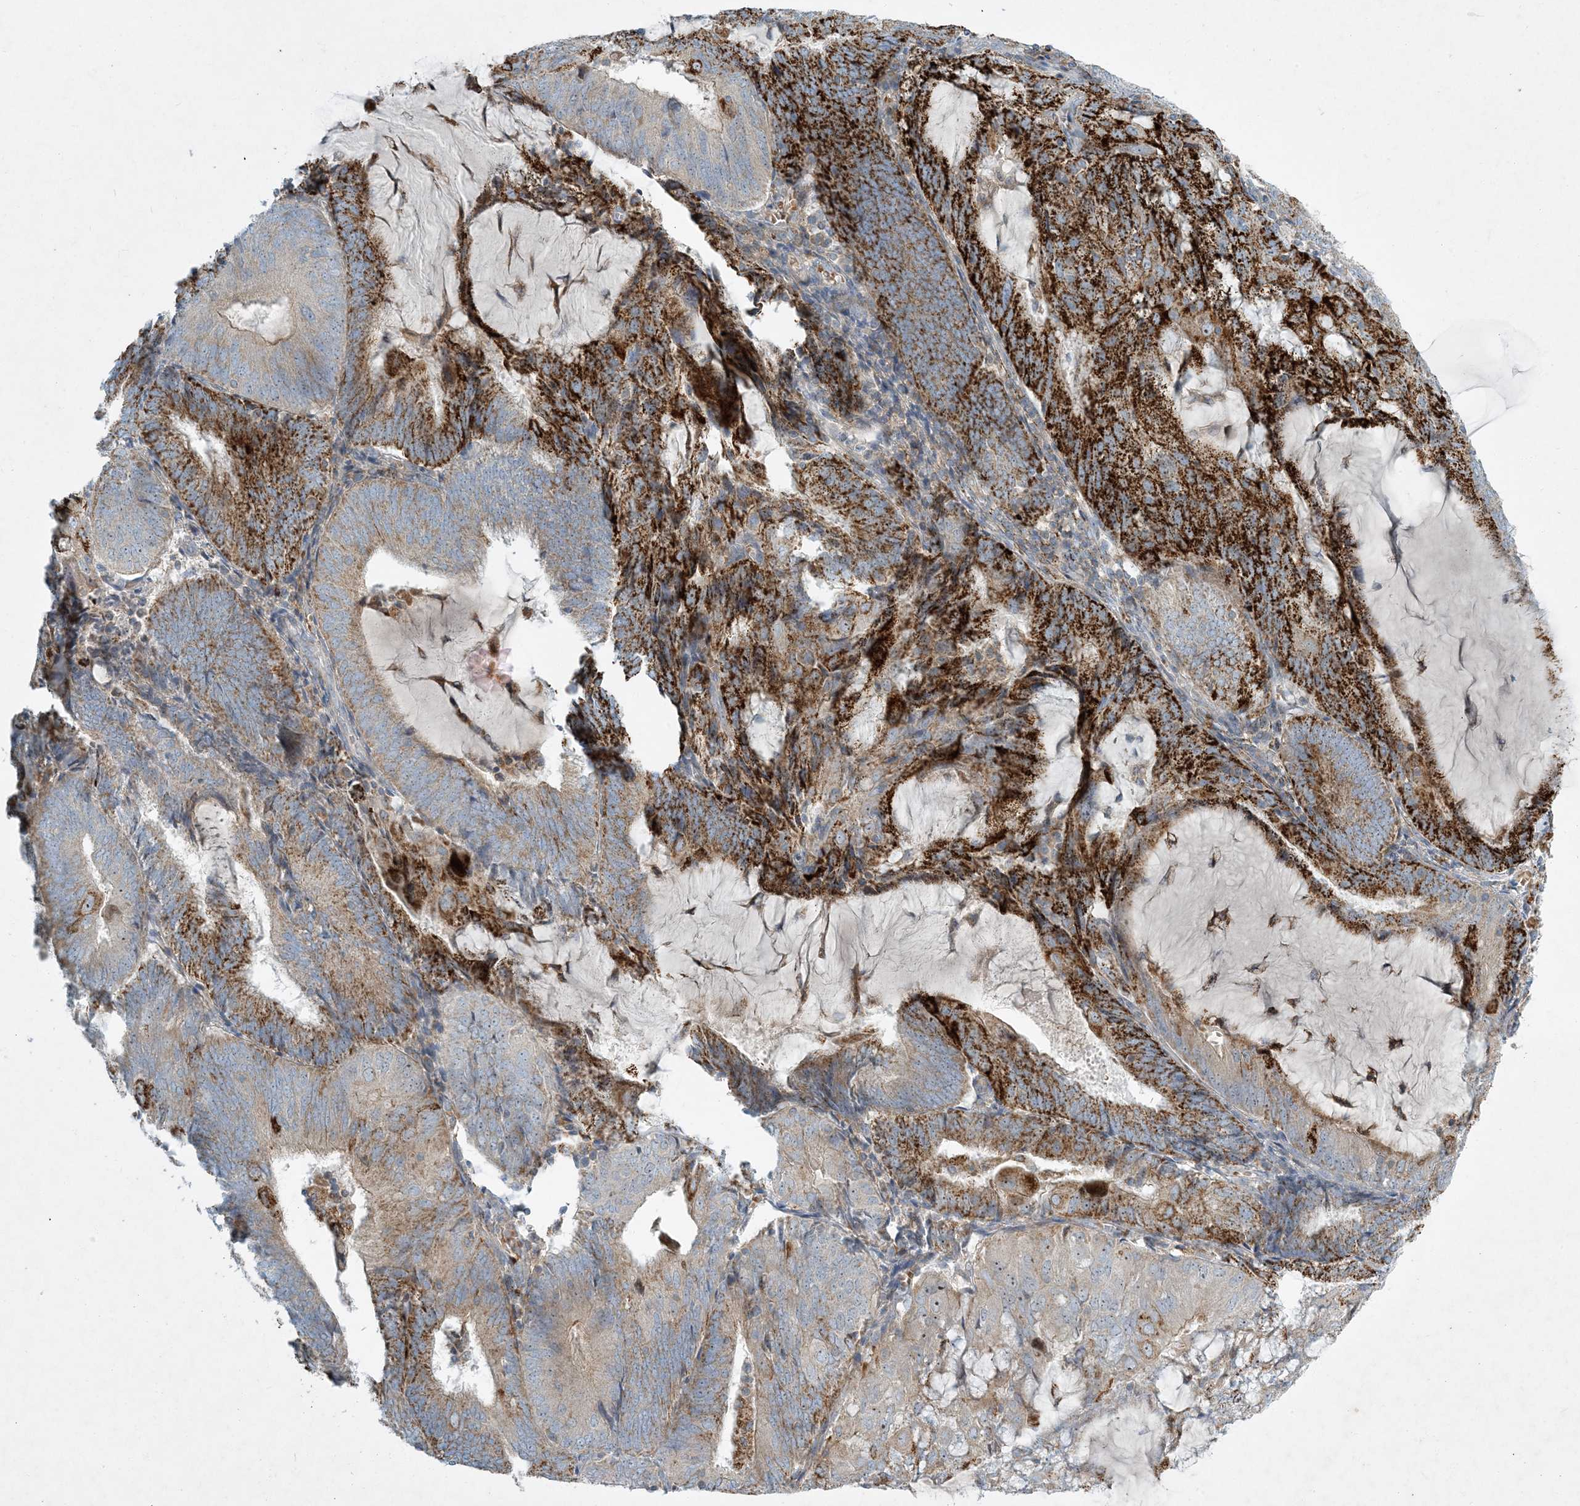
{"staining": {"intensity": "strong", "quantity": "25%-75%", "location": "cytoplasmic/membranous"}, "tissue": "endometrial cancer", "cell_type": "Tumor cells", "image_type": "cancer", "snomed": [{"axis": "morphology", "description": "Adenocarcinoma, NOS"}, {"axis": "topography", "description": "Endometrium"}], "caption": "Strong cytoplasmic/membranous staining for a protein is present in about 25%-75% of tumor cells of endometrial cancer using immunohistochemistry (IHC).", "gene": "LTN1", "patient": {"sex": "female", "age": 81}}